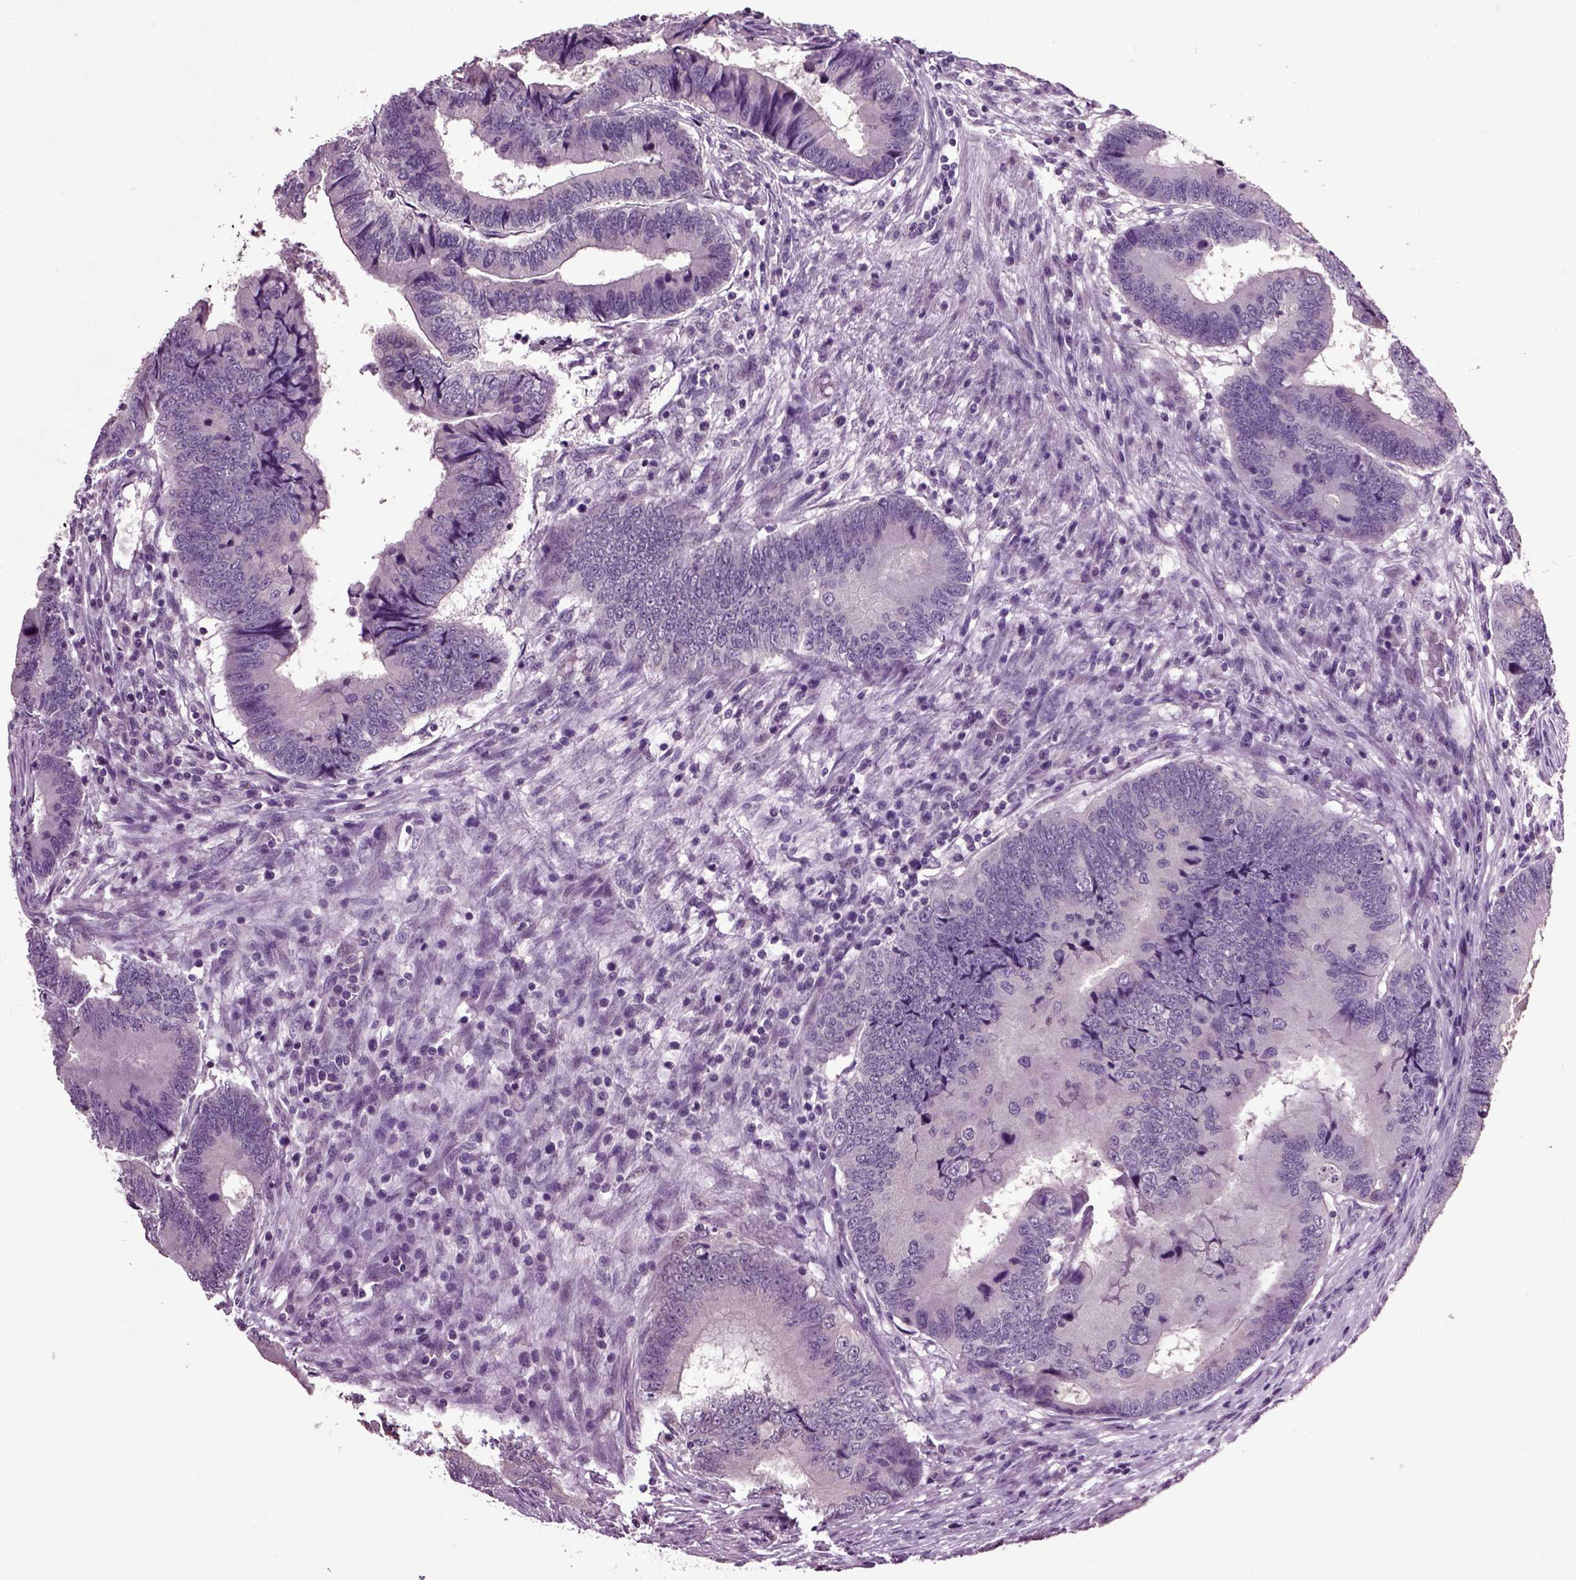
{"staining": {"intensity": "negative", "quantity": "none", "location": "none"}, "tissue": "colorectal cancer", "cell_type": "Tumor cells", "image_type": "cancer", "snomed": [{"axis": "morphology", "description": "Adenocarcinoma, NOS"}, {"axis": "topography", "description": "Colon"}], "caption": "High magnification brightfield microscopy of colorectal cancer stained with DAB (3,3'-diaminobenzidine) (brown) and counterstained with hematoxylin (blue): tumor cells show no significant expression.", "gene": "CRHR1", "patient": {"sex": "male", "age": 53}}